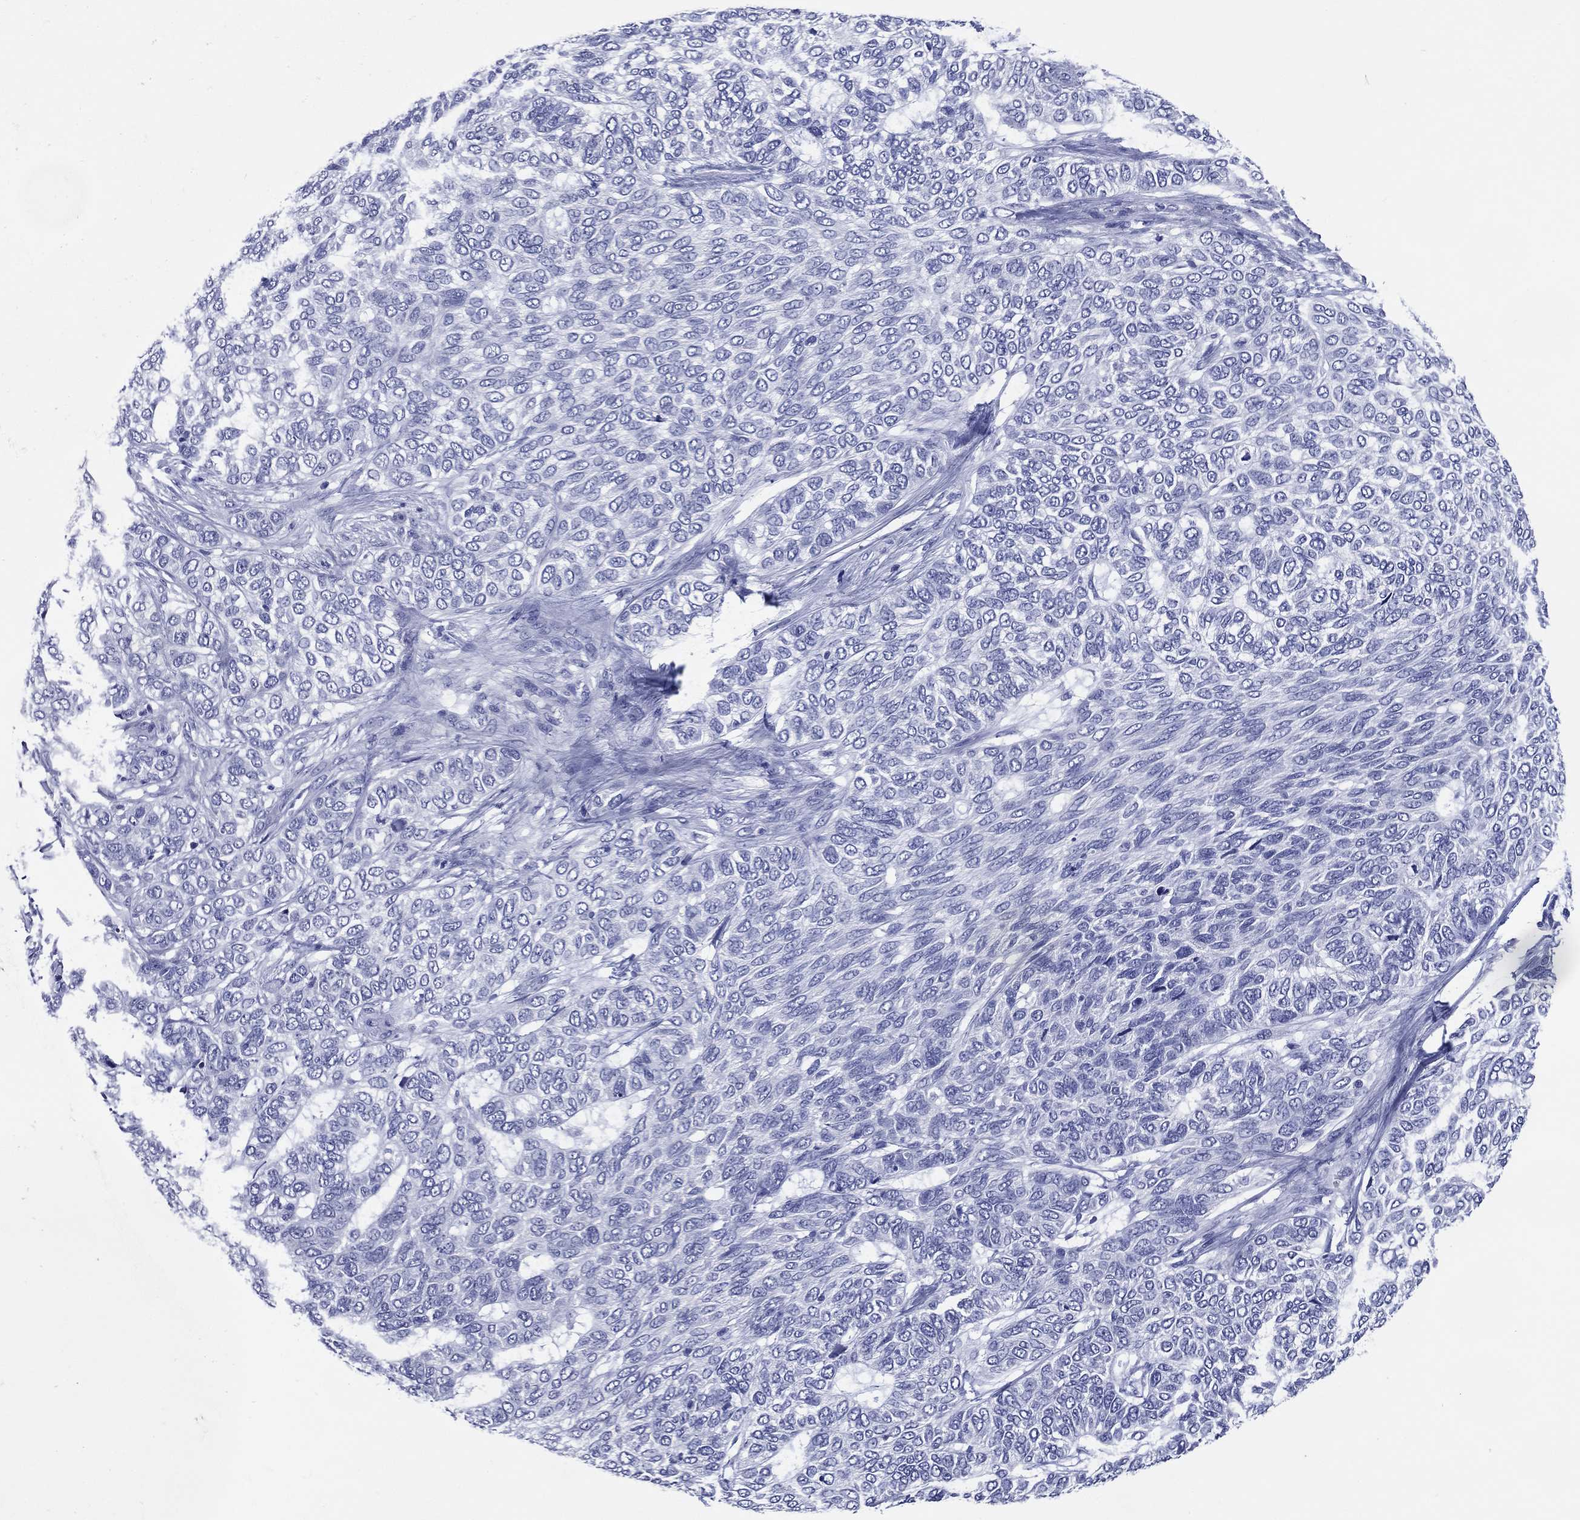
{"staining": {"intensity": "negative", "quantity": "none", "location": "none"}, "tissue": "skin cancer", "cell_type": "Tumor cells", "image_type": "cancer", "snomed": [{"axis": "morphology", "description": "Basal cell carcinoma"}, {"axis": "topography", "description": "Skin"}], "caption": "The histopathology image displays no staining of tumor cells in skin basal cell carcinoma.", "gene": "ACE2", "patient": {"sex": "female", "age": 65}}